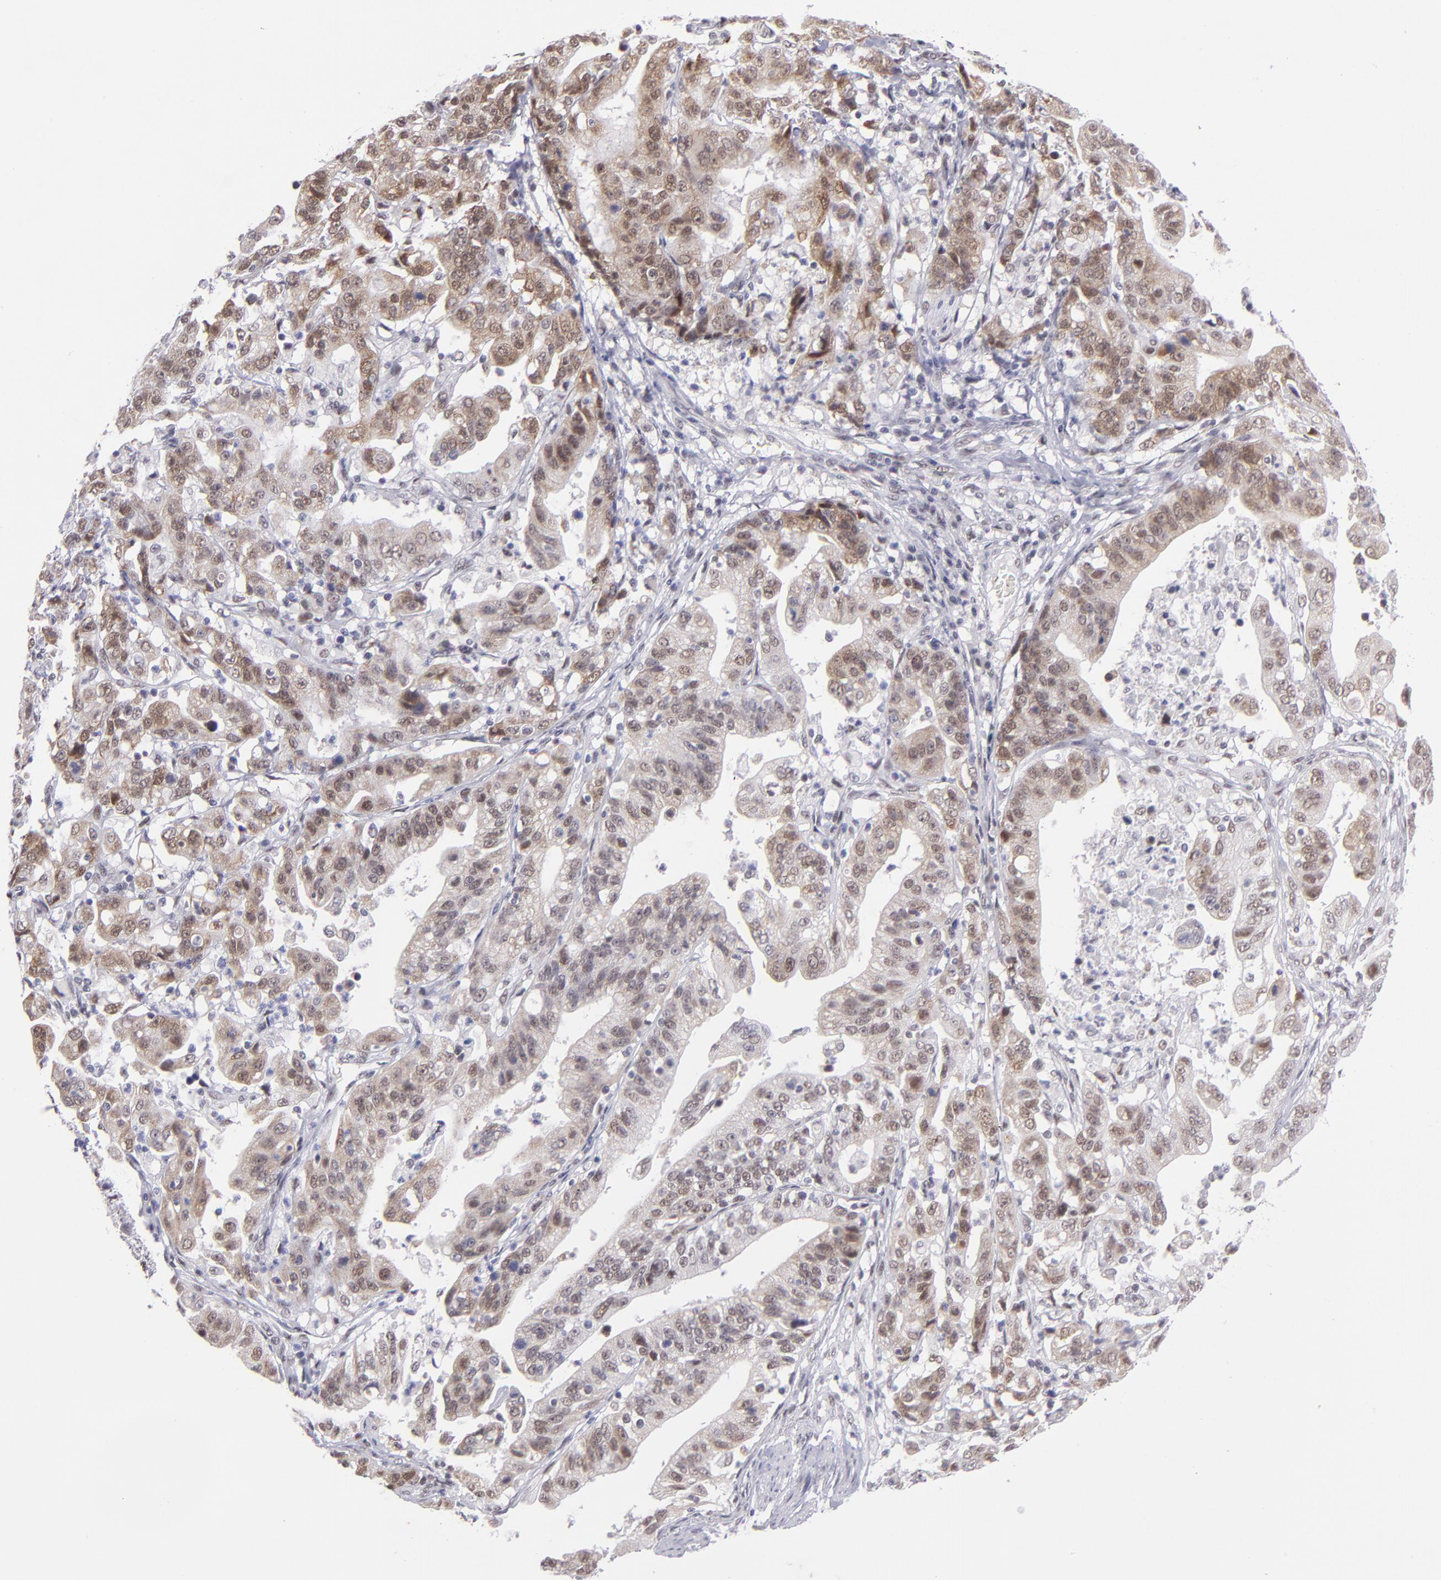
{"staining": {"intensity": "moderate", "quantity": ">75%", "location": "cytoplasmic/membranous,nuclear"}, "tissue": "stomach cancer", "cell_type": "Tumor cells", "image_type": "cancer", "snomed": [{"axis": "morphology", "description": "Adenocarcinoma, NOS"}, {"axis": "topography", "description": "Stomach, upper"}], "caption": "Immunohistochemistry staining of stomach adenocarcinoma, which displays medium levels of moderate cytoplasmic/membranous and nuclear expression in approximately >75% of tumor cells indicating moderate cytoplasmic/membranous and nuclear protein staining. The staining was performed using DAB (brown) for protein detection and nuclei were counterstained in hematoxylin (blue).", "gene": "OTUB2", "patient": {"sex": "female", "age": 50}}